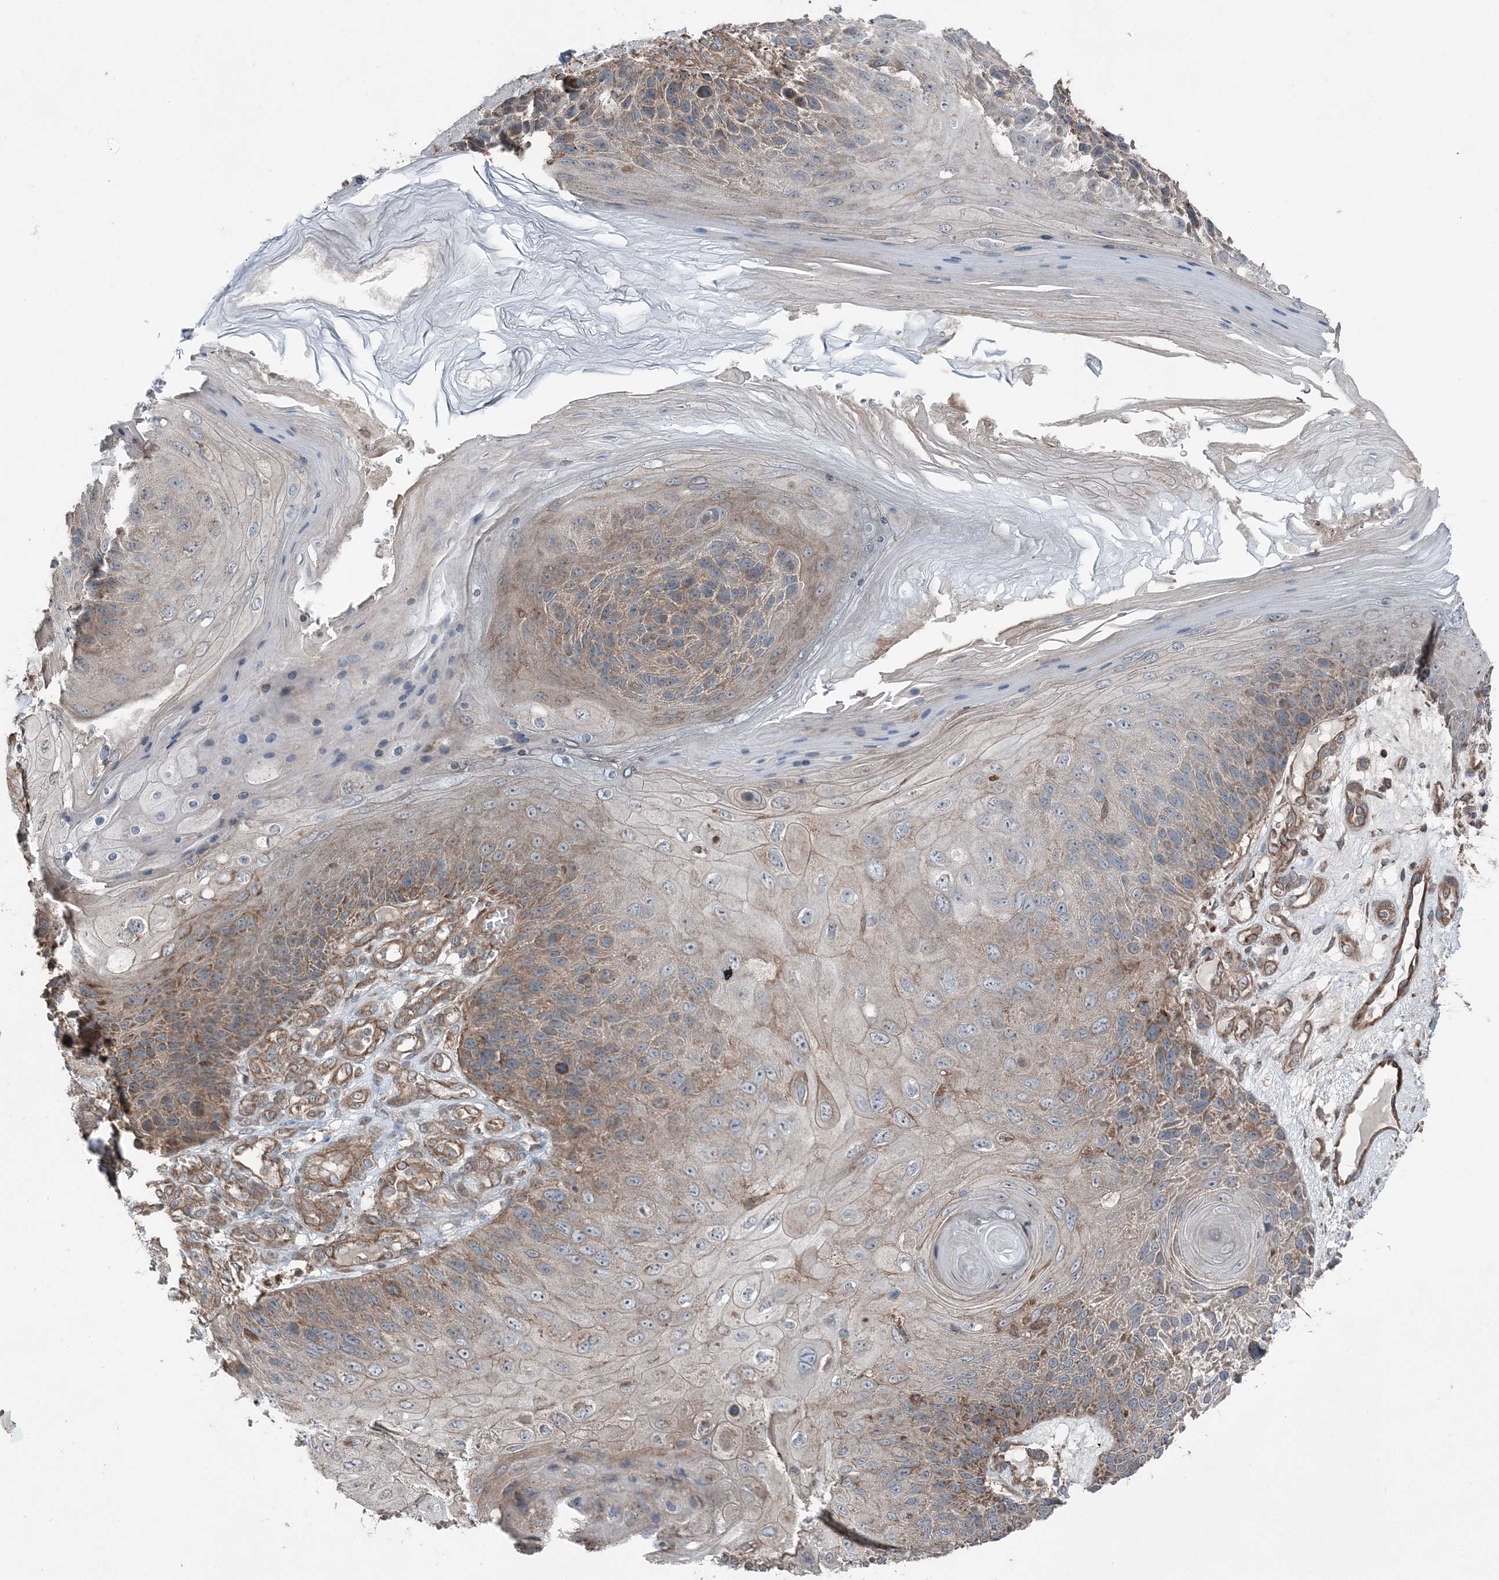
{"staining": {"intensity": "moderate", "quantity": "25%-75%", "location": "cytoplasmic/membranous"}, "tissue": "skin cancer", "cell_type": "Tumor cells", "image_type": "cancer", "snomed": [{"axis": "morphology", "description": "Squamous cell carcinoma, NOS"}, {"axis": "topography", "description": "Skin"}], "caption": "The immunohistochemical stain highlights moderate cytoplasmic/membranous expression in tumor cells of skin squamous cell carcinoma tissue.", "gene": "KY", "patient": {"sex": "female", "age": 88}}